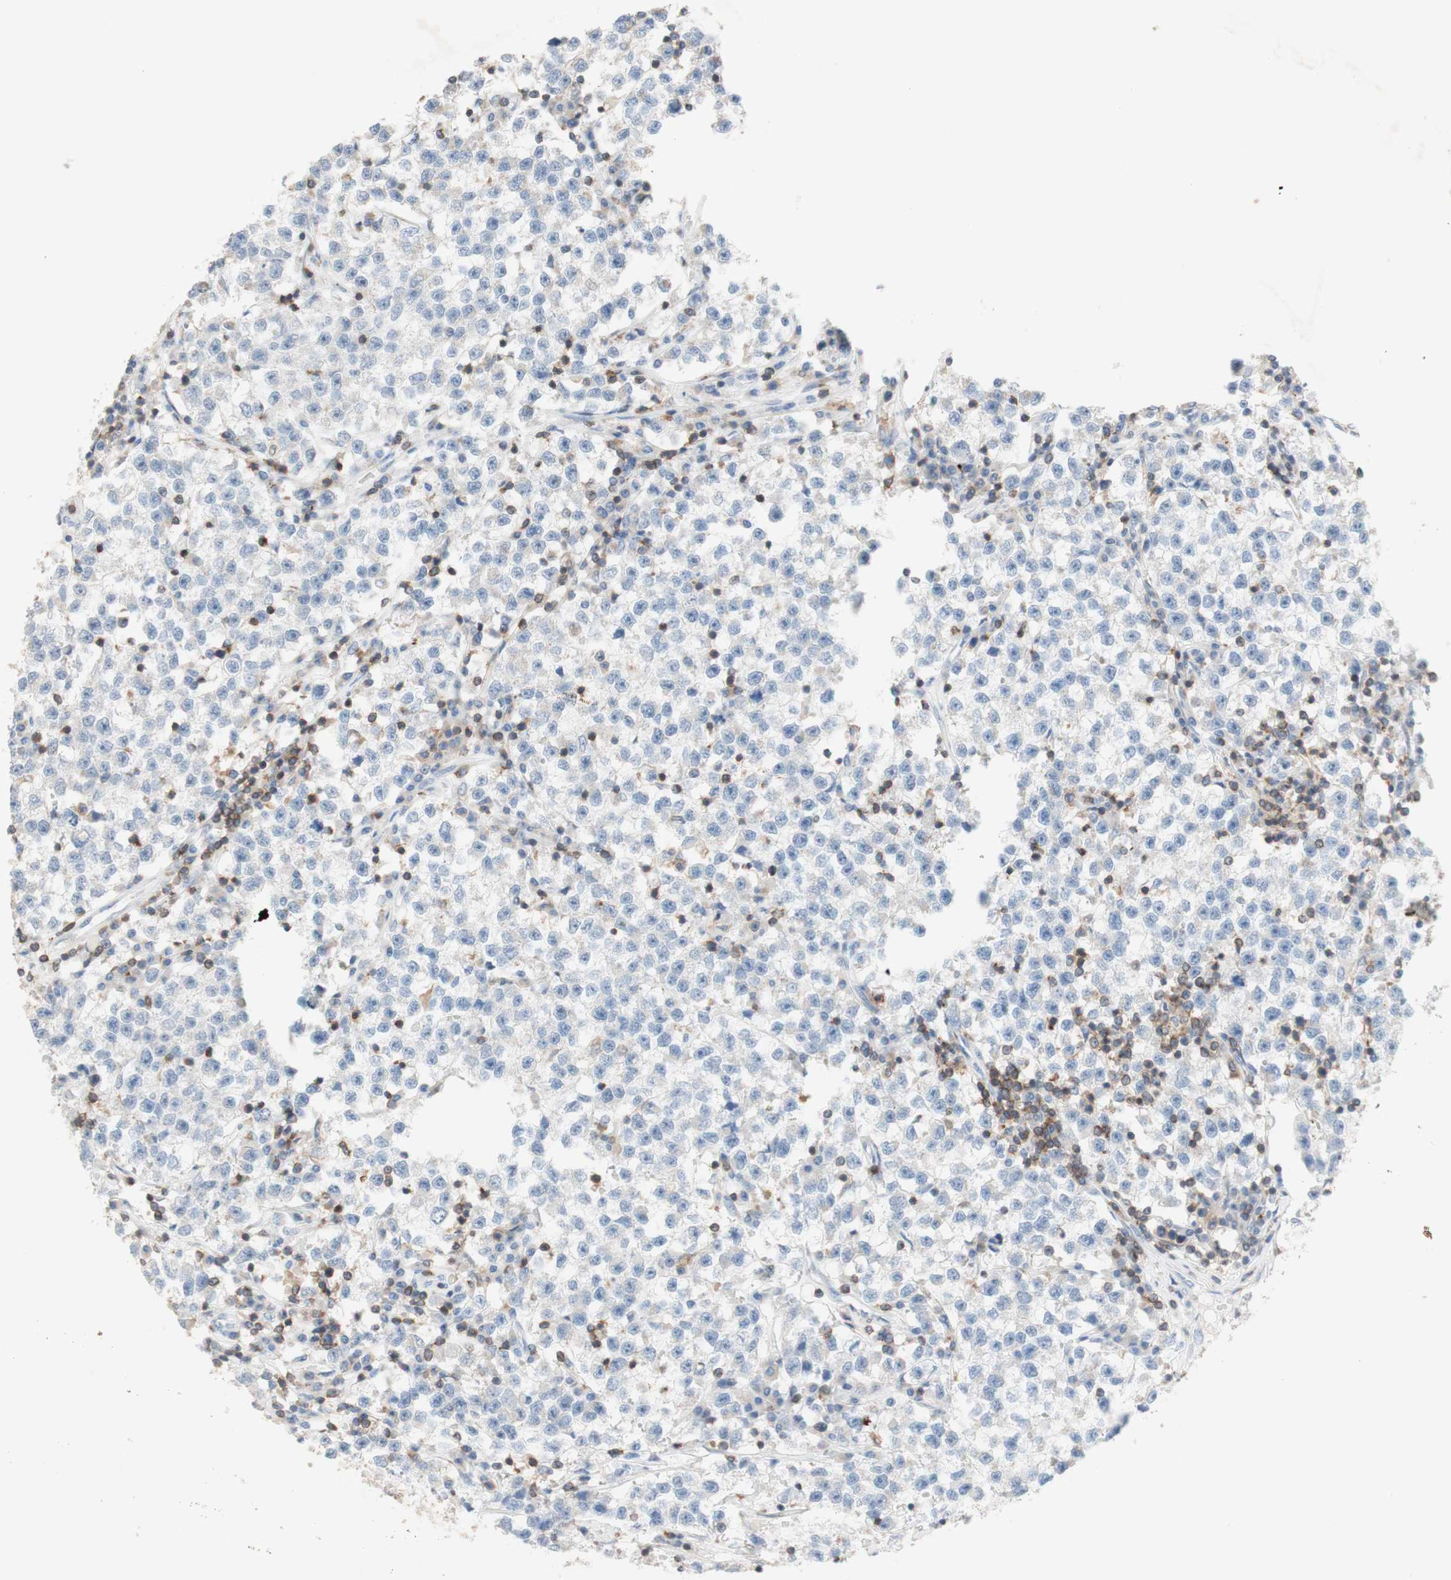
{"staining": {"intensity": "negative", "quantity": "none", "location": "none"}, "tissue": "testis cancer", "cell_type": "Tumor cells", "image_type": "cancer", "snomed": [{"axis": "morphology", "description": "Seminoma, NOS"}, {"axis": "topography", "description": "Testis"}], "caption": "The photomicrograph displays no staining of tumor cells in testis cancer.", "gene": "SPINK6", "patient": {"sex": "male", "age": 22}}